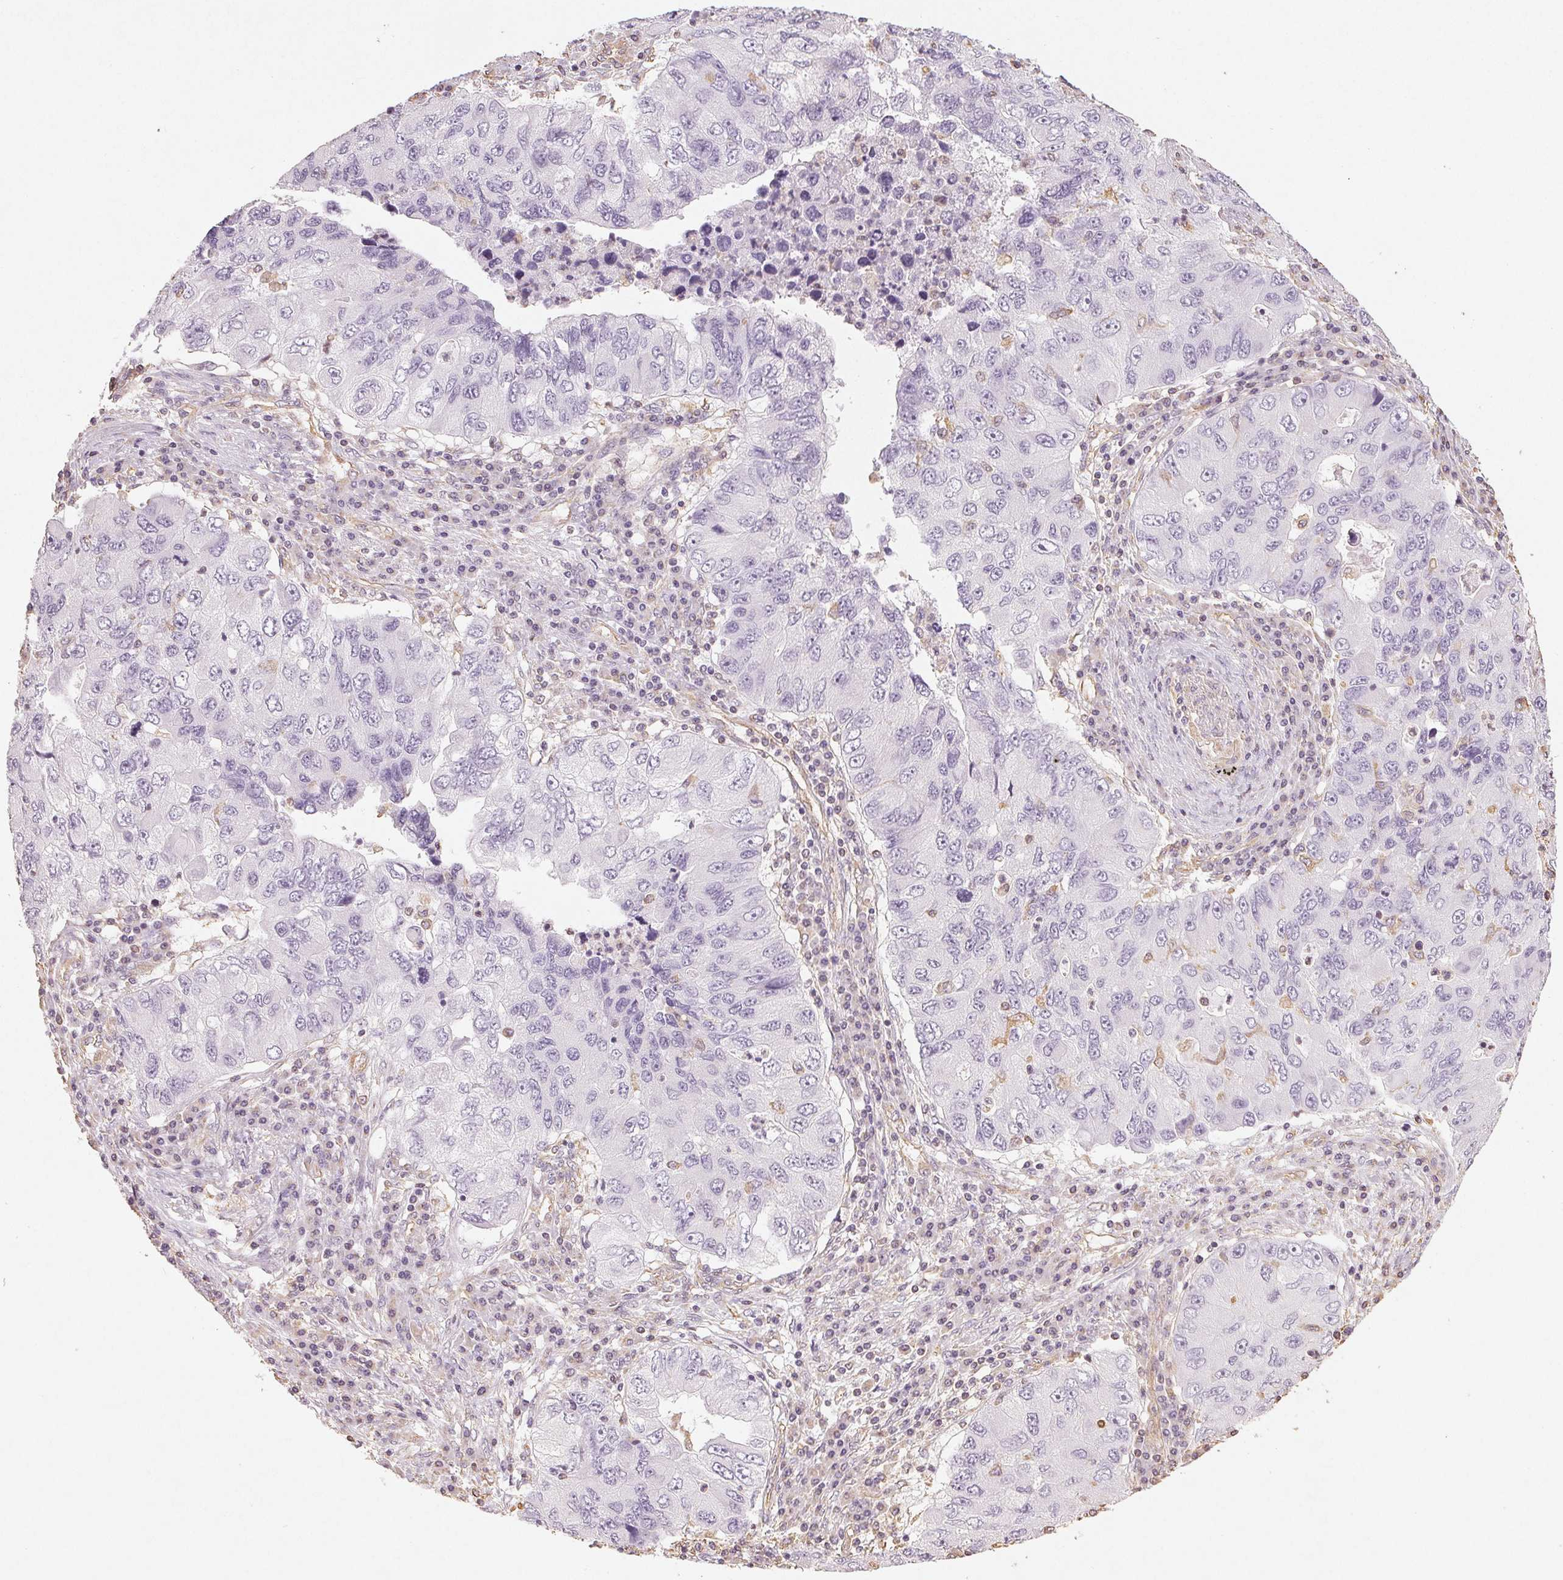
{"staining": {"intensity": "negative", "quantity": "none", "location": "none"}, "tissue": "lung cancer", "cell_type": "Tumor cells", "image_type": "cancer", "snomed": [{"axis": "morphology", "description": "Adenocarcinoma, NOS"}, {"axis": "morphology", "description": "Adenocarcinoma, metastatic, NOS"}, {"axis": "topography", "description": "Lymph node"}, {"axis": "topography", "description": "Lung"}], "caption": "Immunohistochemistry histopathology image of neoplastic tissue: lung cancer stained with DAB (3,3'-diaminobenzidine) demonstrates no significant protein positivity in tumor cells.", "gene": "COL7A1", "patient": {"sex": "female", "age": 54}}